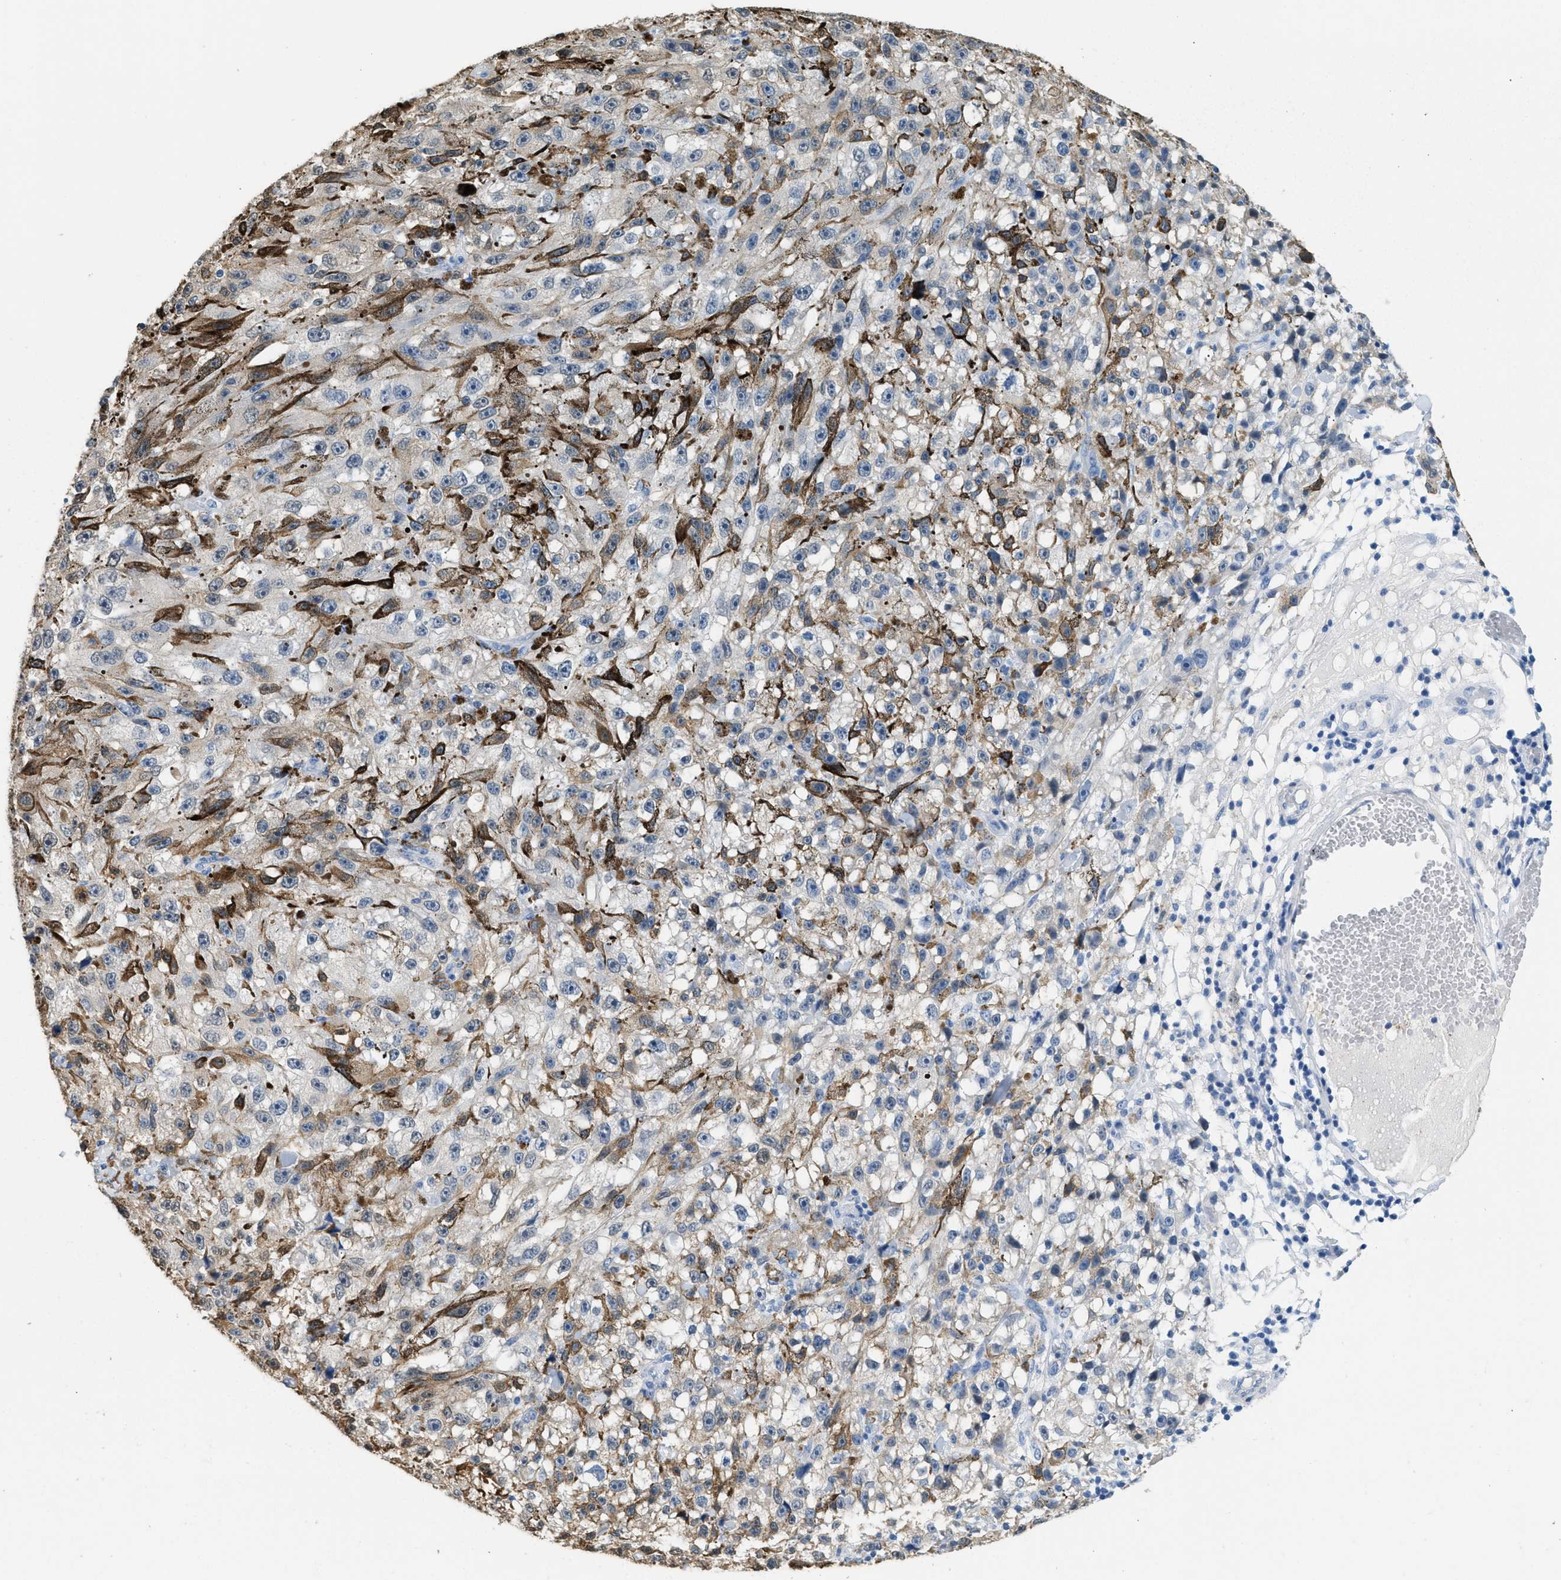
{"staining": {"intensity": "negative", "quantity": "none", "location": "none"}, "tissue": "melanoma", "cell_type": "Tumor cells", "image_type": "cancer", "snomed": [{"axis": "morphology", "description": "Malignant melanoma, NOS"}, {"axis": "topography", "description": "Skin"}], "caption": "Tumor cells are negative for protein expression in human melanoma.", "gene": "SPAM1", "patient": {"sex": "female", "age": 104}}